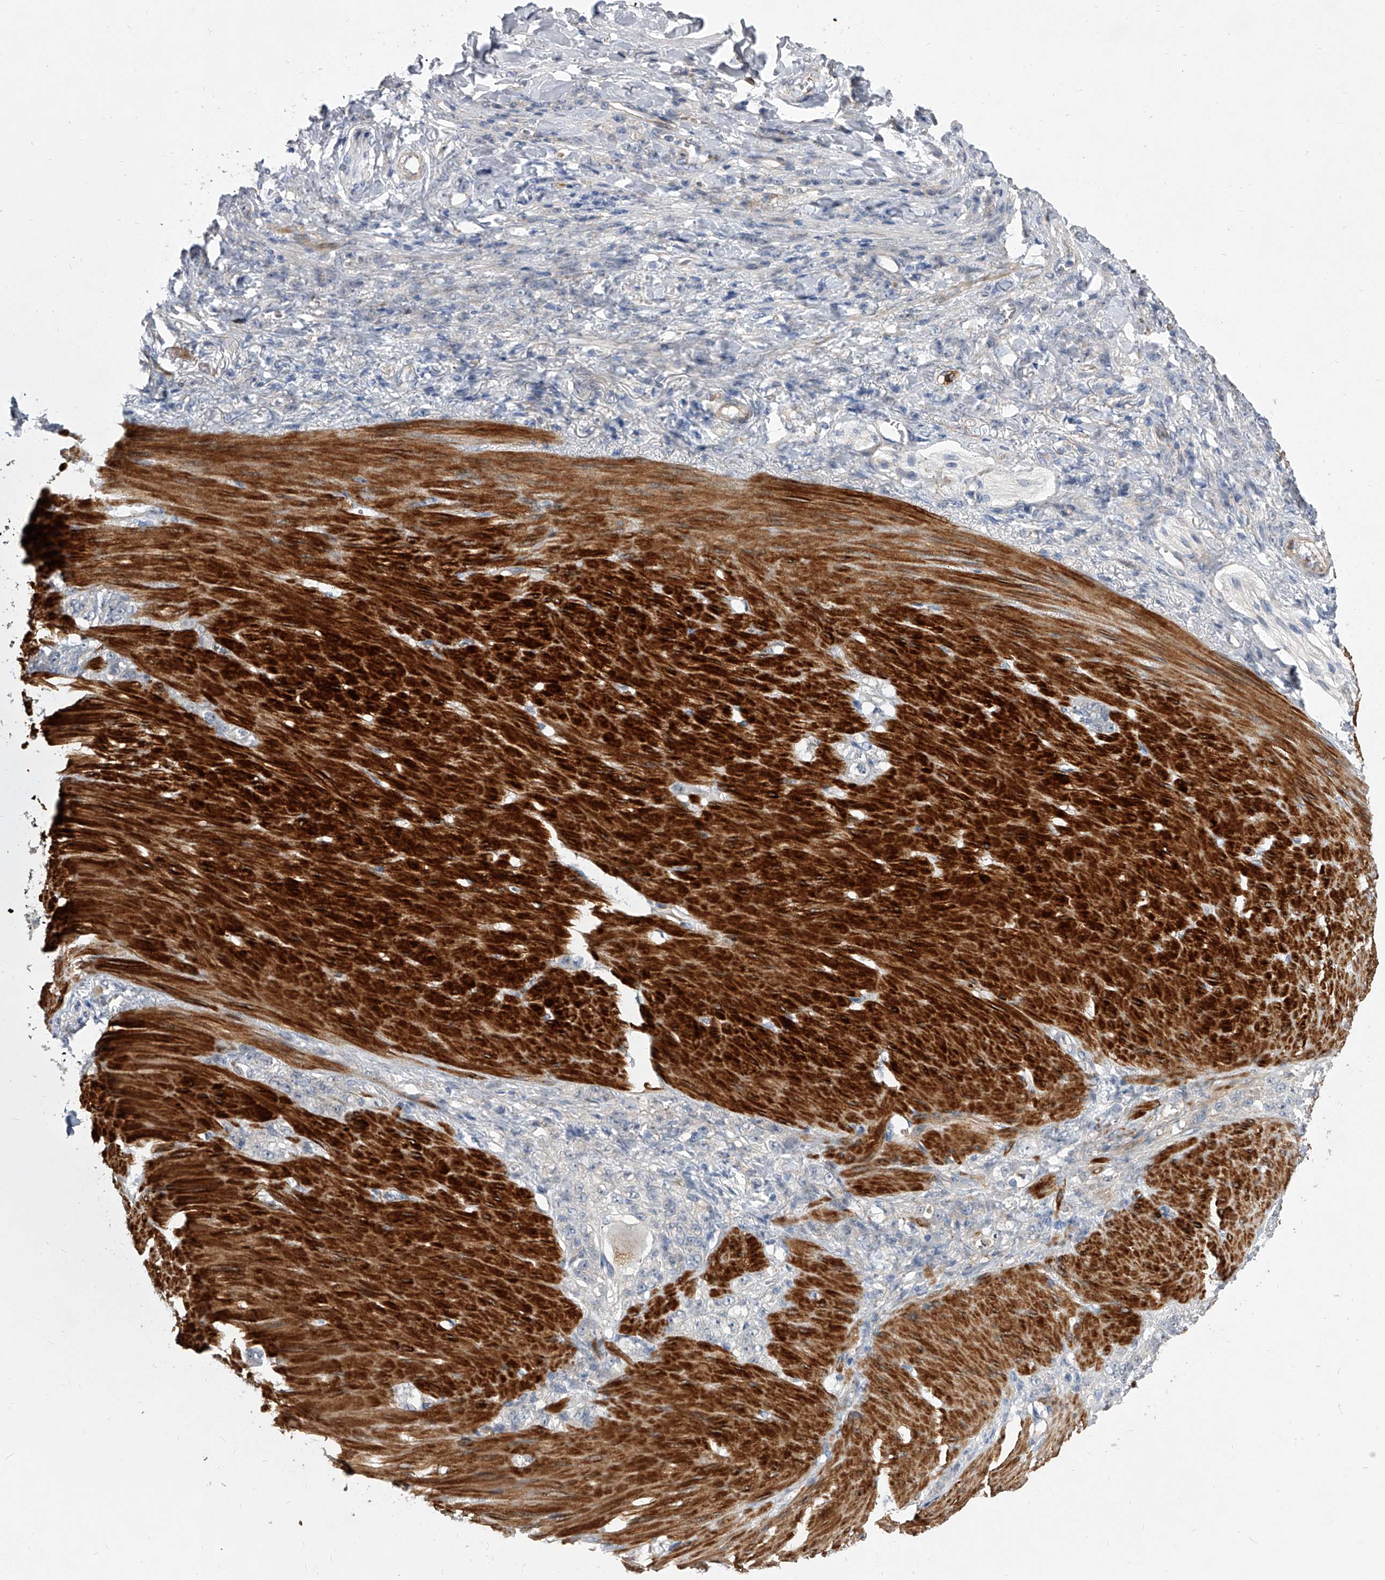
{"staining": {"intensity": "negative", "quantity": "none", "location": "none"}, "tissue": "stomach cancer", "cell_type": "Tumor cells", "image_type": "cancer", "snomed": [{"axis": "morphology", "description": "Normal tissue, NOS"}, {"axis": "morphology", "description": "Adenocarcinoma, NOS"}, {"axis": "topography", "description": "Stomach"}], "caption": "A histopathology image of human stomach cancer is negative for staining in tumor cells. The staining is performed using DAB brown chromogen with nuclei counter-stained in using hematoxylin.", "gene": "MINDY4", "patient": {"sex": "male", "age": 82}}